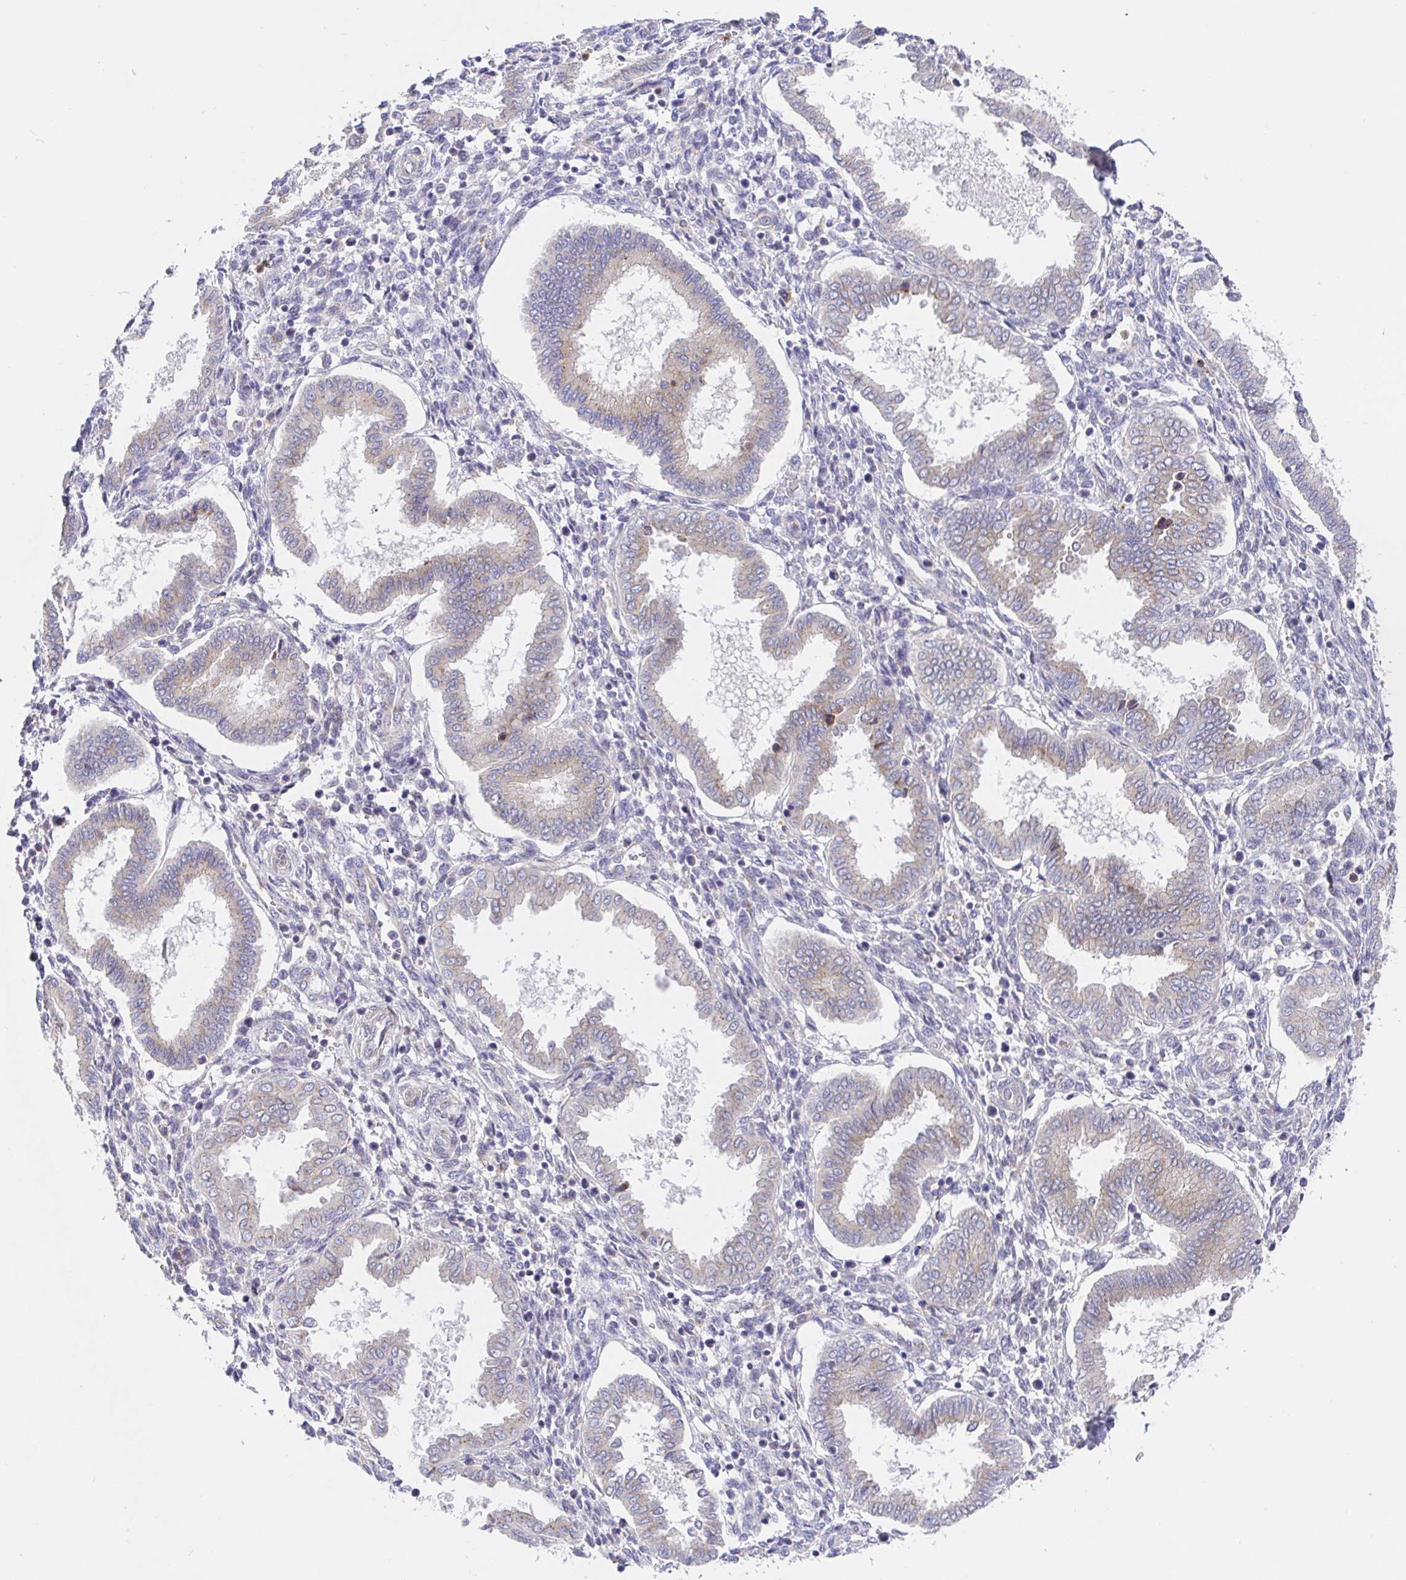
{"staining": {"intensity": "negative", "quantity": "none", "location": "none"}, "tissue": "endometrium", "cell_type": "Cells in endometrial stroma", "image_type": "normal", "snomed": [{"axis": "morphology", "description": "Normal tissue, NOS"}, {"axis": "topography", "description": "Endometrium"}], "caption": "Cells in endometrial stroma are negative for protein expression in unremarkable human endometrium. (Stains: DAB immunohistochemistry (IHC) with hematoxylin counter stain, Microscopy: brightfield microscopy at high magnification).", "gene": "GOLGA1", "patient": {"sex": "female", "age": 24}}